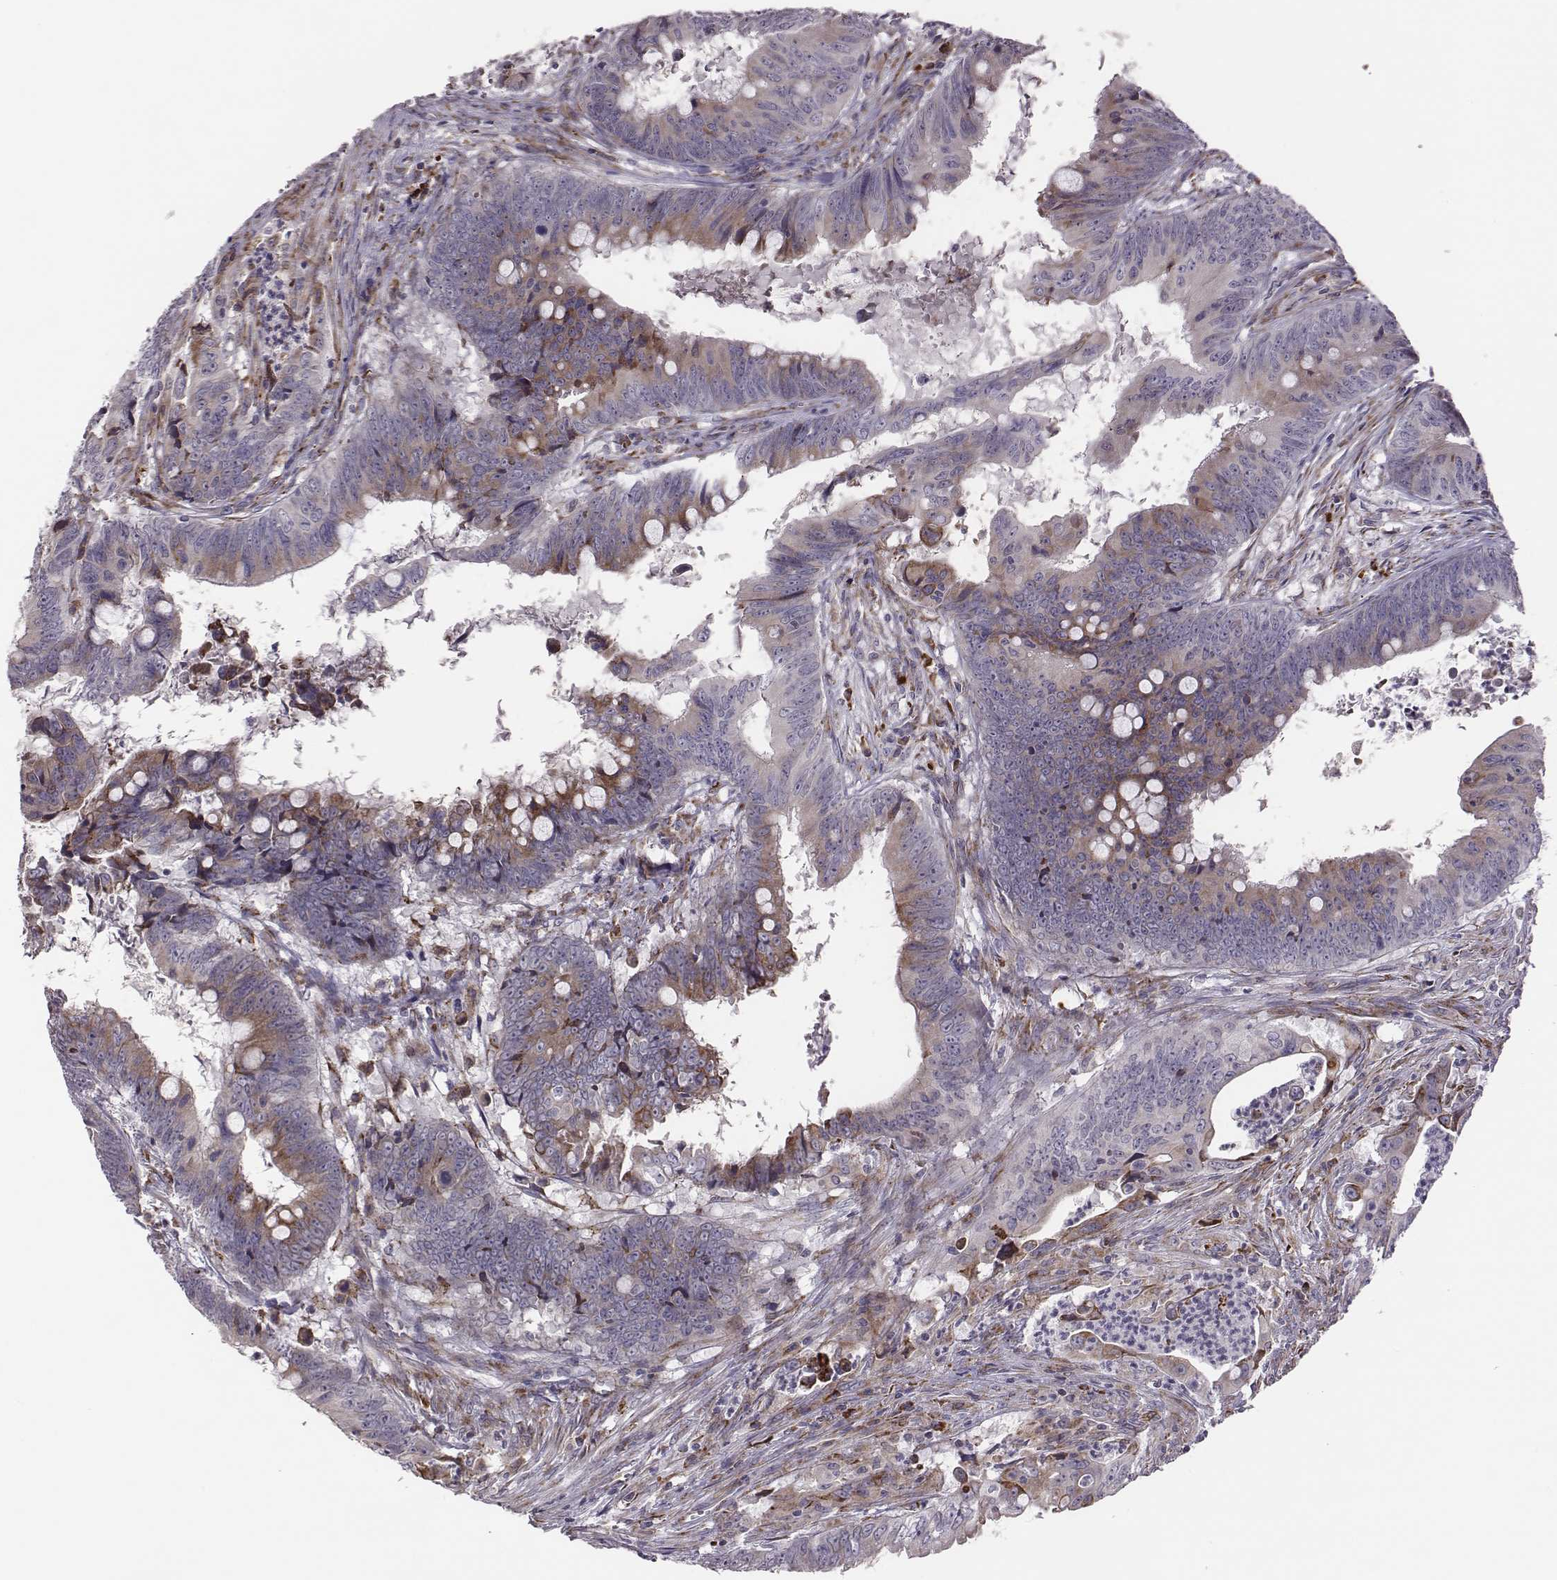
{"staining": {"intensity": "moderate", "quantity": ">75%", "location": "cytoplasmic/membranous"}, "tissue": "colorectal cancer", "cell_type": "Tumor cells", "image_type": "cancer", "snomed": [{"axis": "morphology", "description": "Adenocarcinoma, NOS"}, {"axis": "topography", "description": "Colon"}], "caption": "This is an image of immunohistochemistry staining of adenocarcinoma (colorectal), which shows moderate positivity in the cytoplasmic/membranous of tumor cells.", "gene": "SELENOI", "patient": {"sex": "female", "age": 82}}